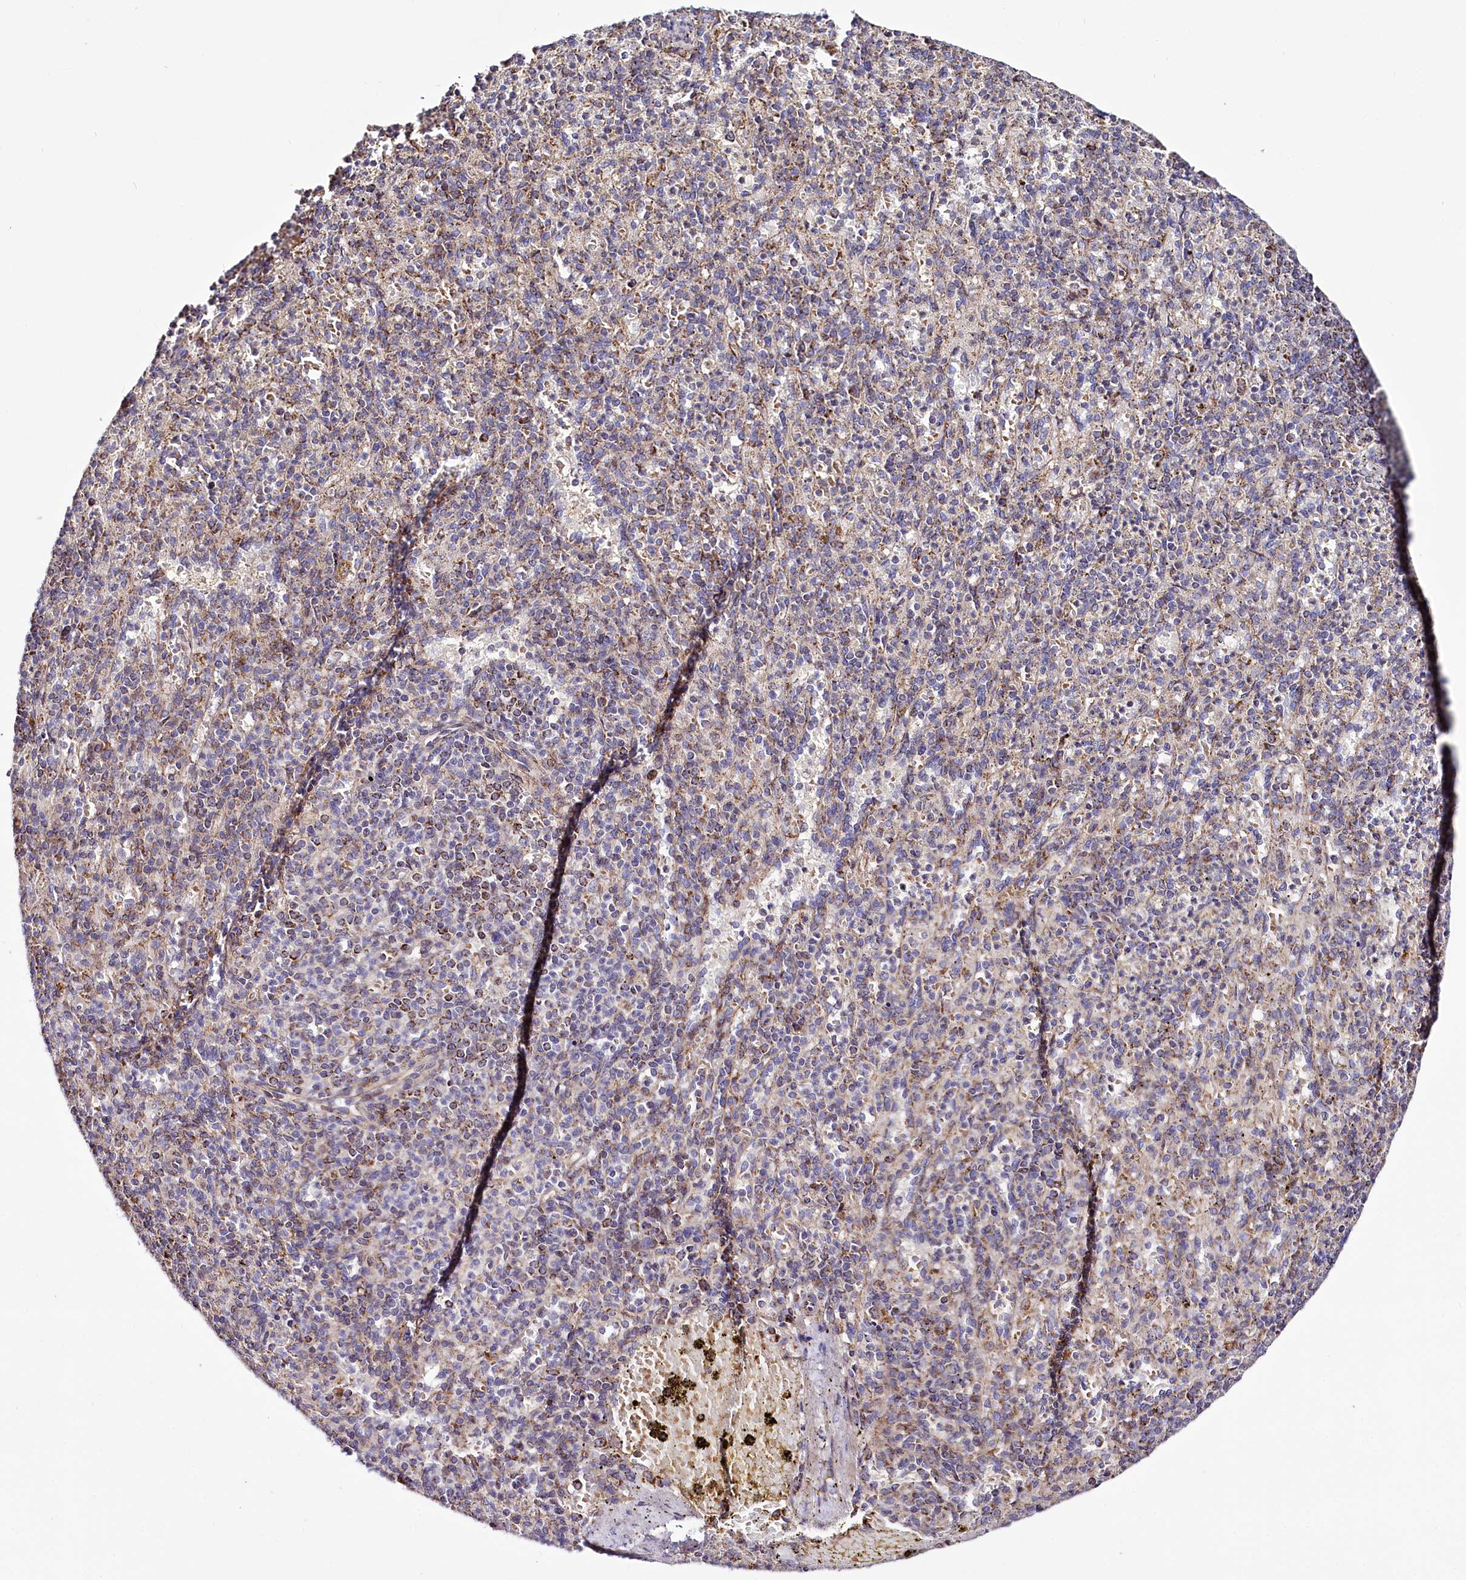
{"staining": {"intensity": "moderate", "quantity": "<25%", "location": "cytoplasmic/membranous"}, "tissue": "spleen", "cell_type": "Cells in red pulp", "image_type": "normal", "snomed": [{"axis": "morphology", "description": "Normal tissue, NOS"}, {"axis": "topography", "description": "Spleen"}], "caption": "Protein staining demonstrates moderate cytoplasmic/membranous staining in approximately <25% of cells in red pulp in unremarkable spleen. The protein is shown in brown color, while the nuclei are stained blue.", "gene": "ST7", "patient": {"sex": "female", "age": 74}}